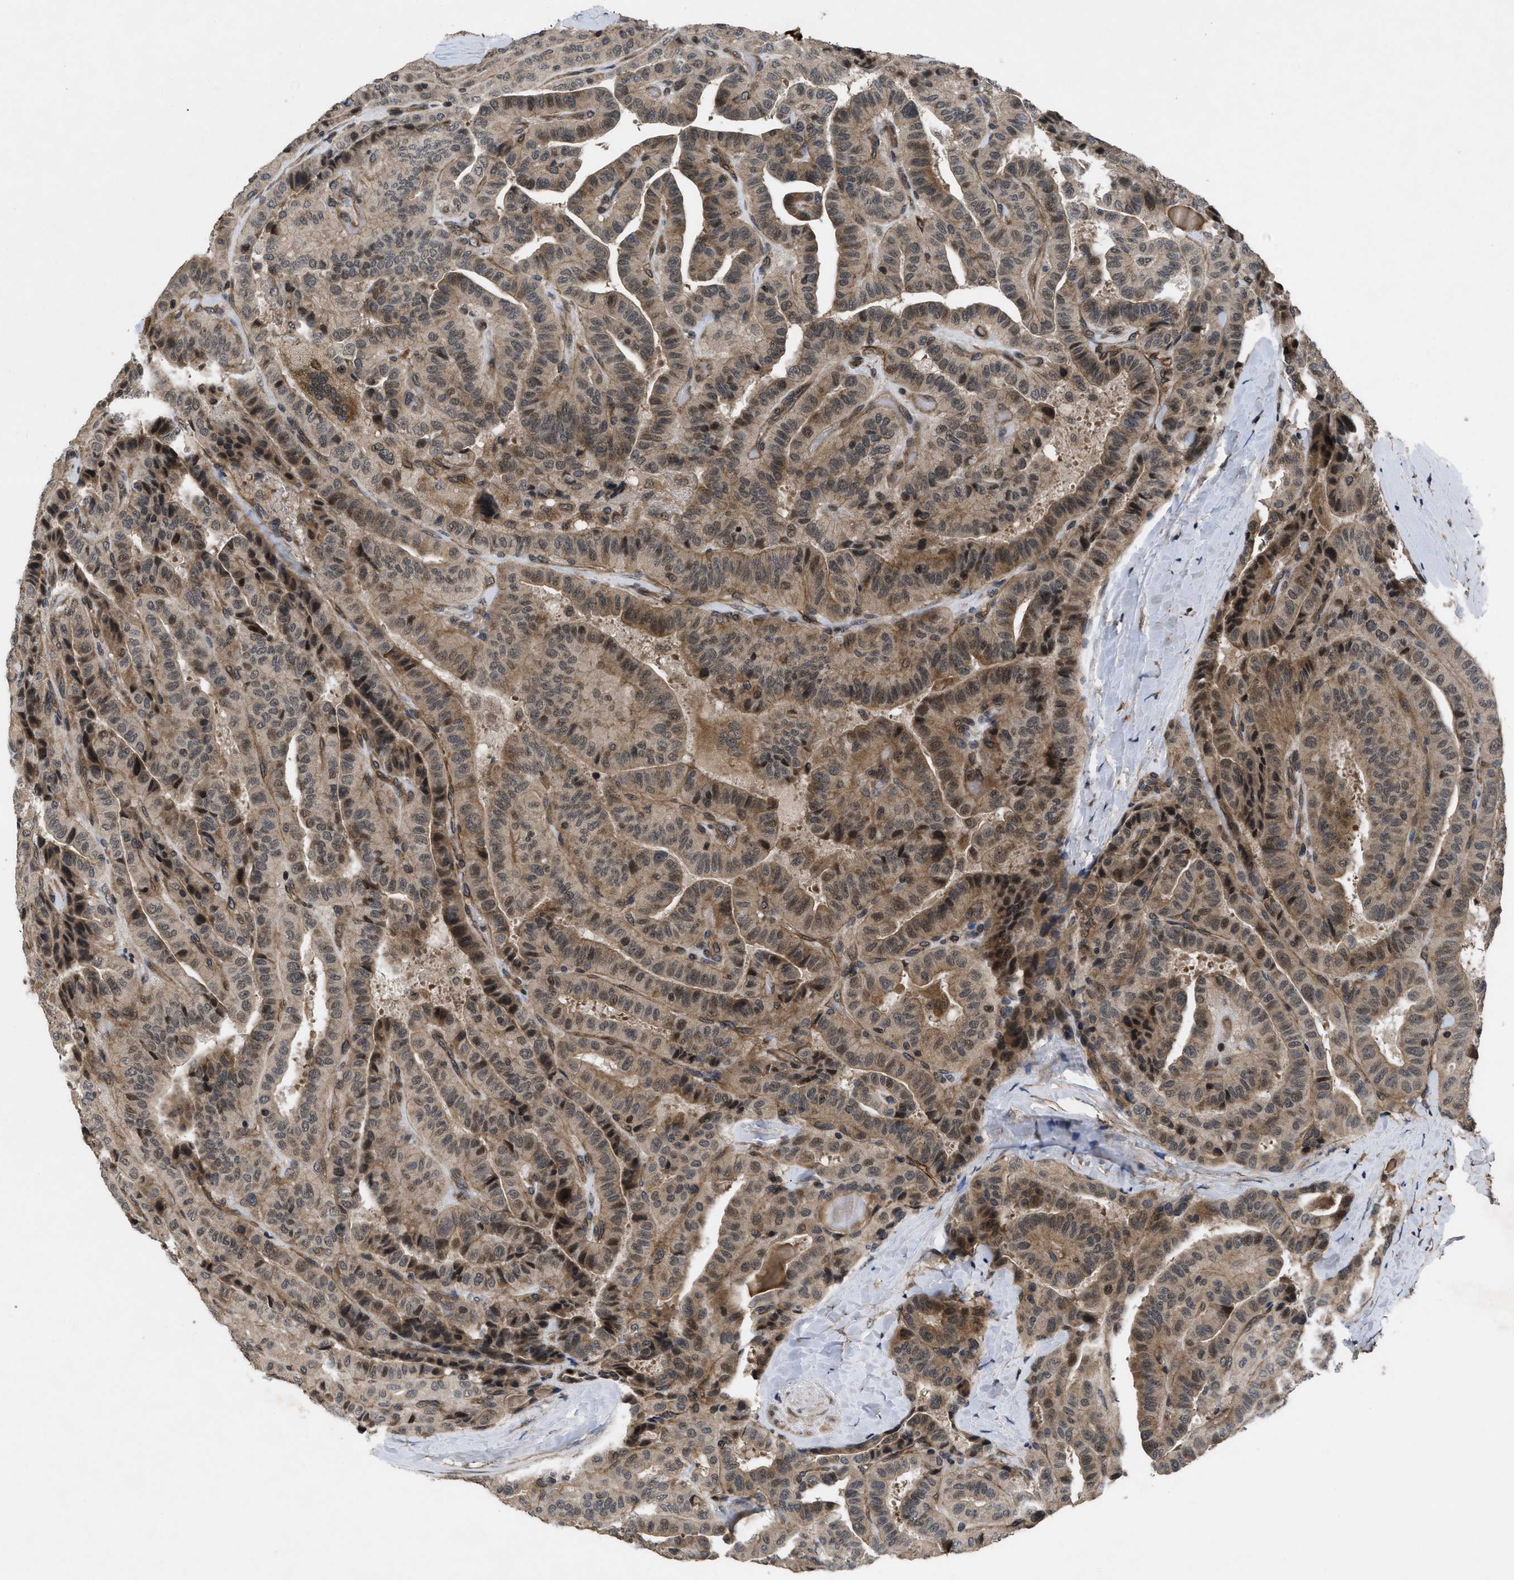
{"staining": {"intensity": "moderate", "quantity": ">75%", "location": "cytoplasmic/membranous,nuclear"}, "tissue": "thyroid cancer", "cell_type": "Tumor cells", "image_type": "cancer", "snomed": [{"axis": "morphology", "description": "Papillary adenocarcinoma, NOS"}, {"axis": "topography", "description": "Thyroid gland"}], "caption": "Papillary adenocarcinoma (thyroid) stained with a brown dye reveals moderate cytoplasmic/membranous and nuclear positive expression in about >75% of tumor cells.", "gene": "DNAJC14", "patient": {"sex": "male", "age": 77}}